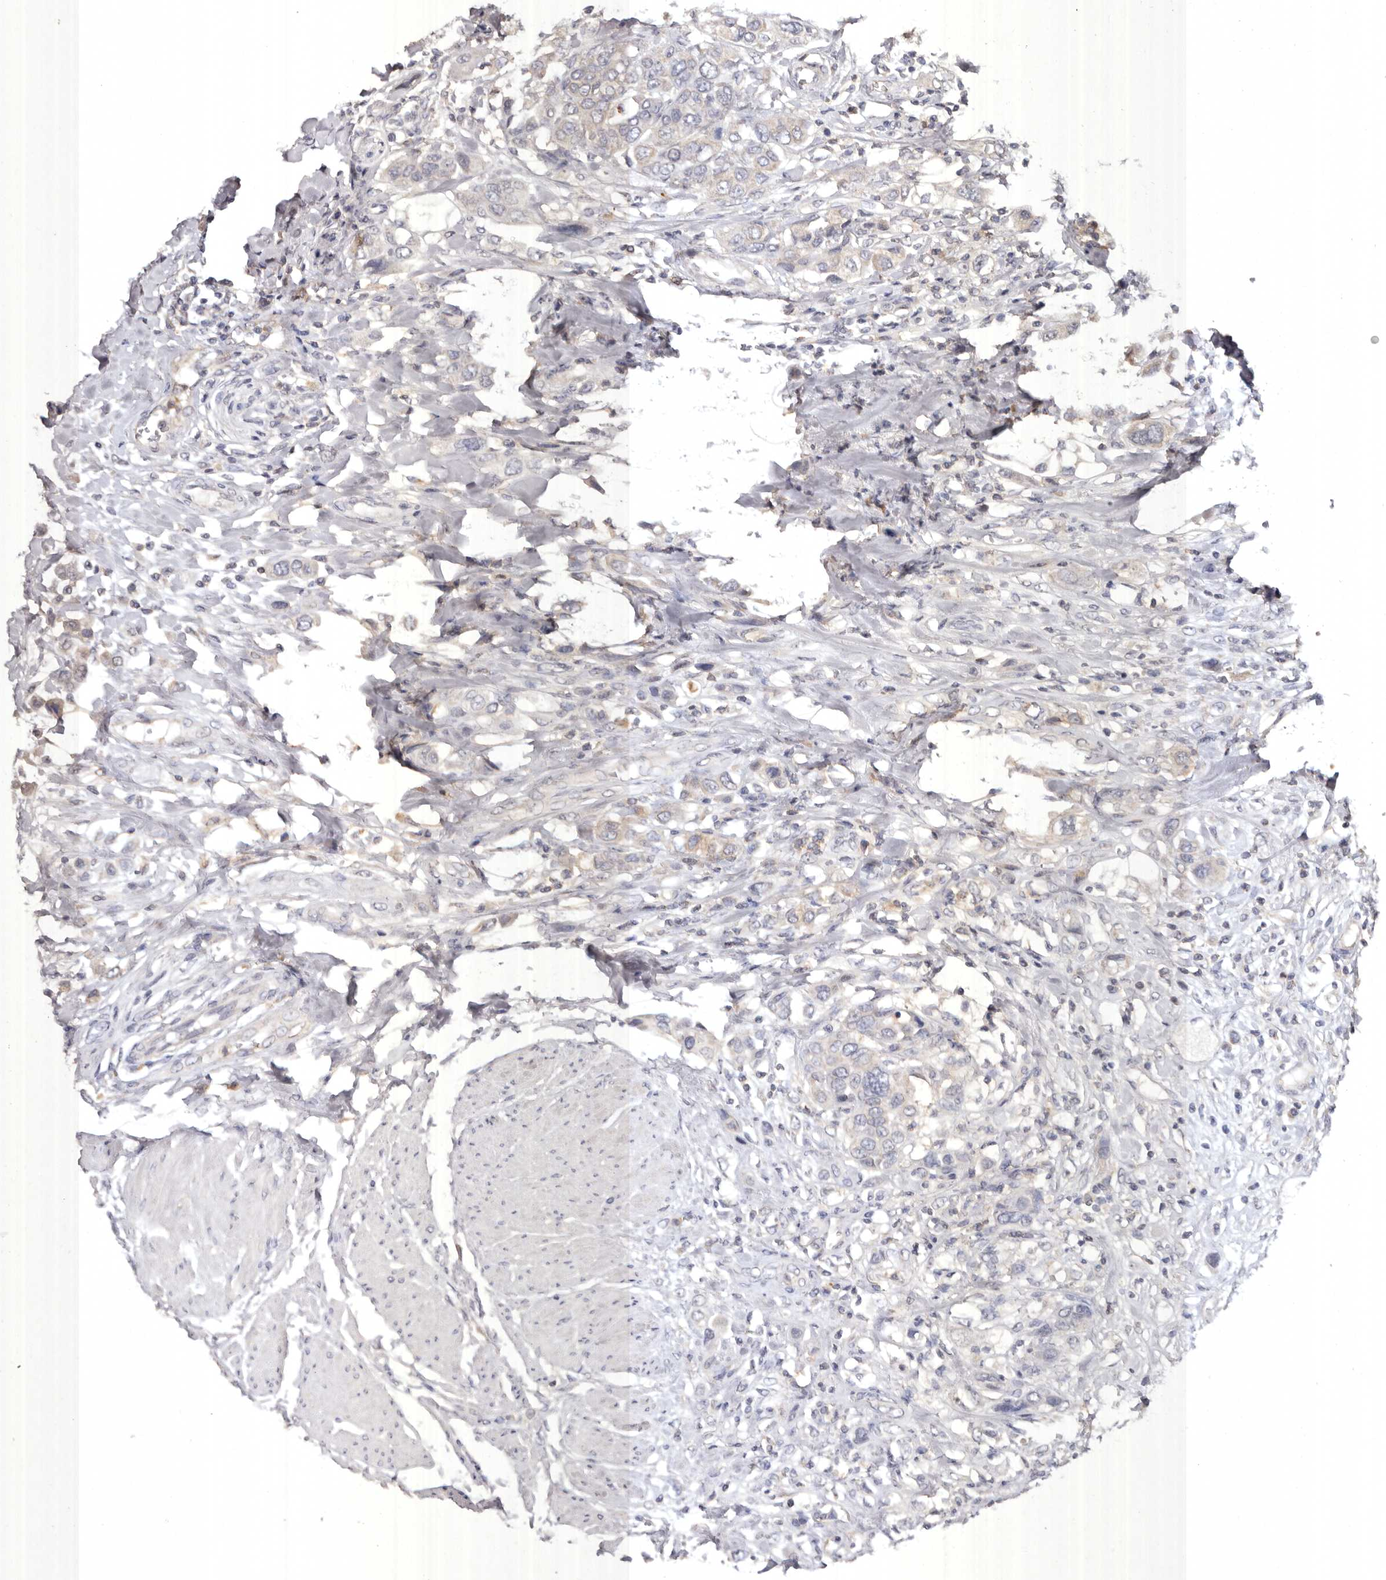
{"staining": {"intensity": "negative", "quantity": "none", "location": "none"}, "tissue": "urothelial cancer", "cell_type": "Tumor cells", "image_type": "cancer", "snomed": [{"axis": "morphology", "description": "Urothelial carcinoma, High grade"}, {"axis": "topography", "description": "Urinary bladder"}], "caption": "The micrograph displays no staining of tumor cells in urothelial cancer.", "gene": "EDEM1", "patient": {"sex": "male", "age": 50}}